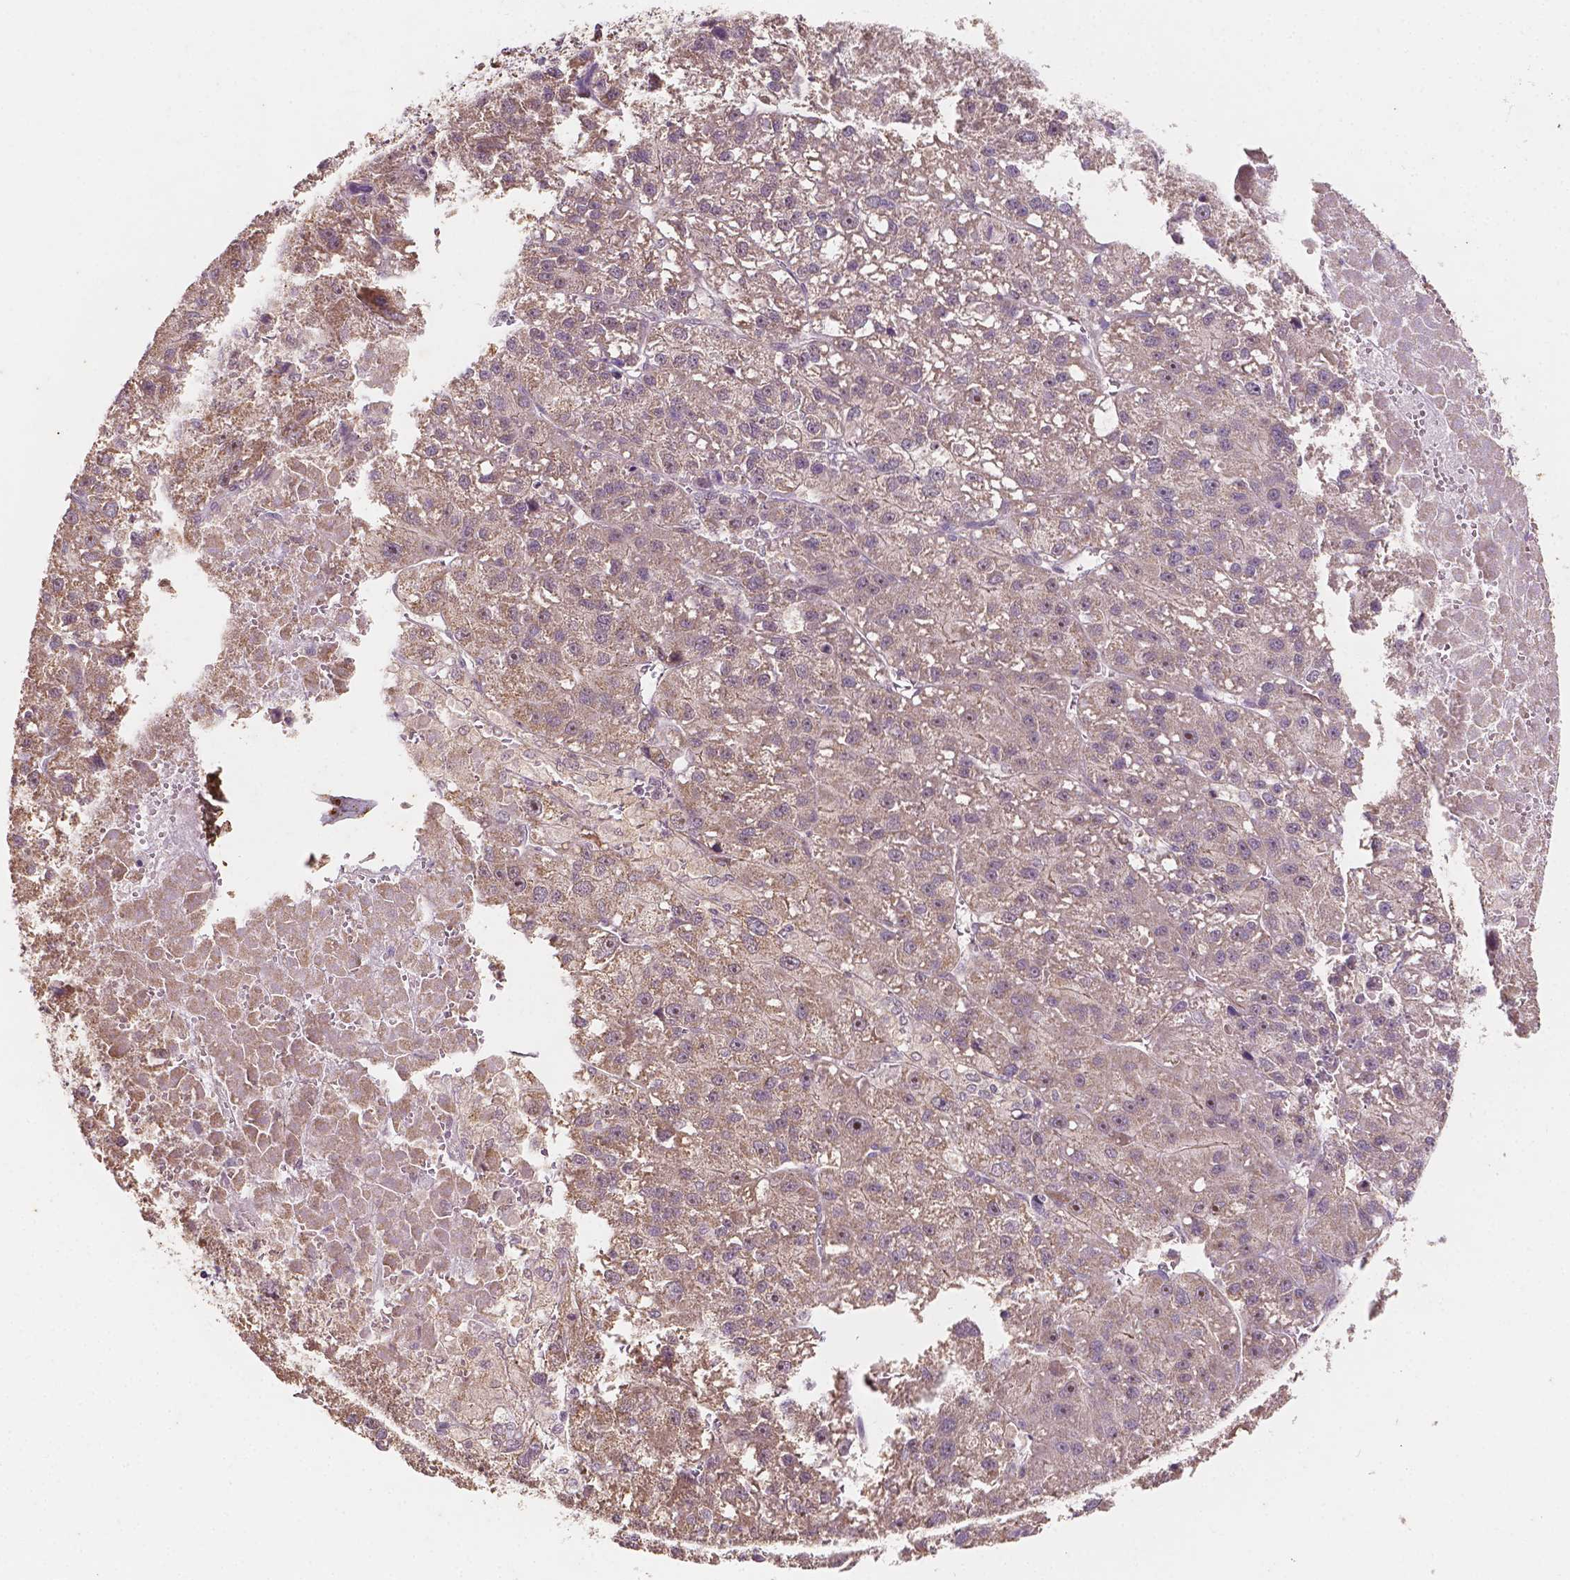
{"staining": {"intensity": "weak", "quantity": "25%-75%", "location": "cytoplasmic/membranous"}, "tissue": "liver cancer", "cell_type": "Tumor cells", "image_type": "cancer", "snomed": [{"axis": "morphology", "description": "Carcinoma, Hepatocellular, NOS"}, {"axis": "topography", "description": "Liver"}], "caption": "Liver cancer (hepatocellular carcinoma) stained with DAB immunohistochemistry (IHC) displays low levels of weak cytoplasmic/membranous expression in about 25%-75% of tumor cells.", "gene": "SIRT2", "patient": {"sex": "female", "age": 70}}